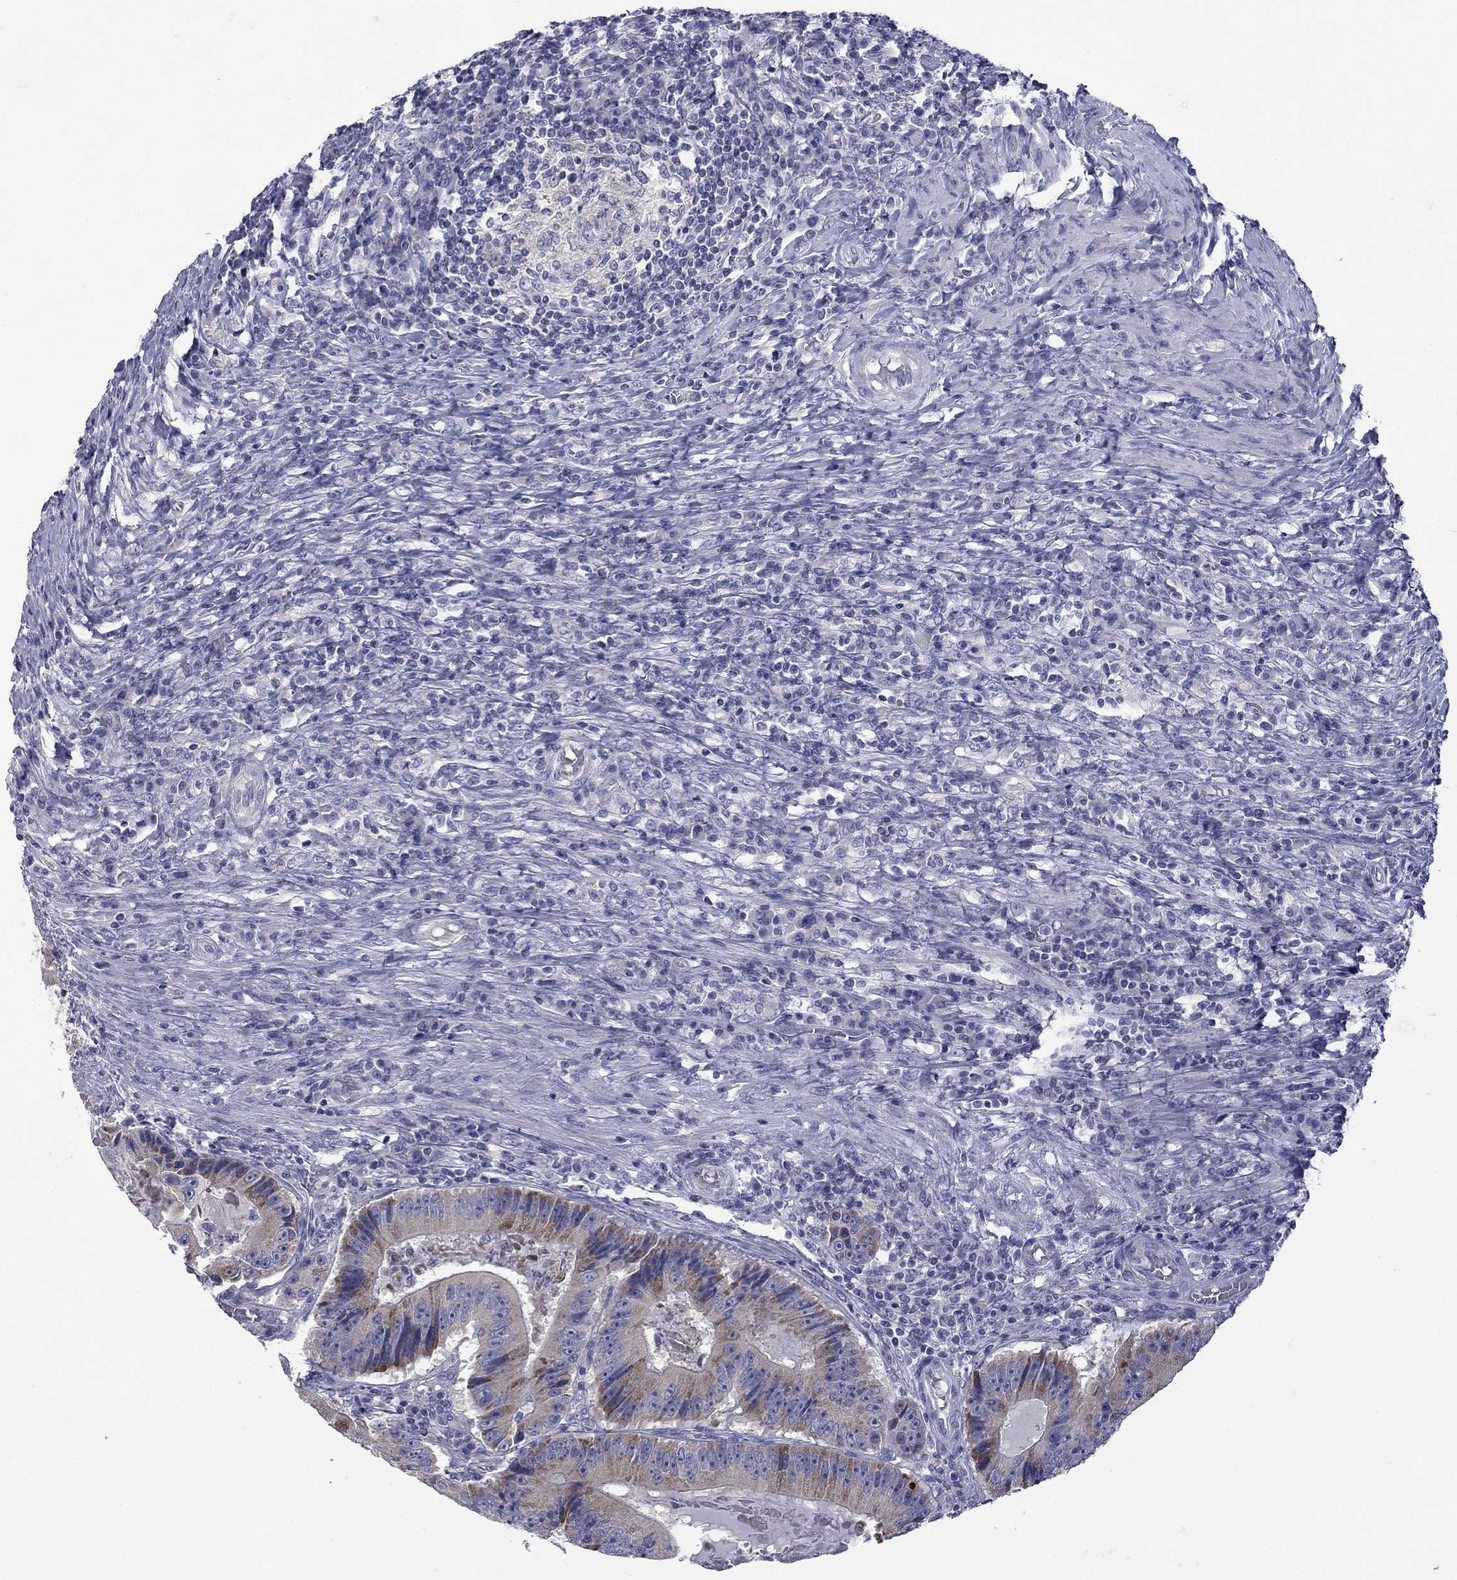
{"staining": {"intensity": "moderate", "quantity": "<25%", "location": "cytoplasmic/membranous"}, "tissue": "colorectal cancer", "cell_type": "Tumor cells", "image_type": "cancer", "snomed": [{"axis": "morphology", "description": "Adenocarcinoma, NOS"}, {"axis": "topography", "description": "Colon"}], "caption": "Immunohistochemistry of colorectal cancer (adenocarcinoma) exhibits low levels of moderate cytoplasmic/membranous expression in approximately <25% of tumor cells.", "gene": "ABCB4", "patient": {"sex": "female", "age": 86}}